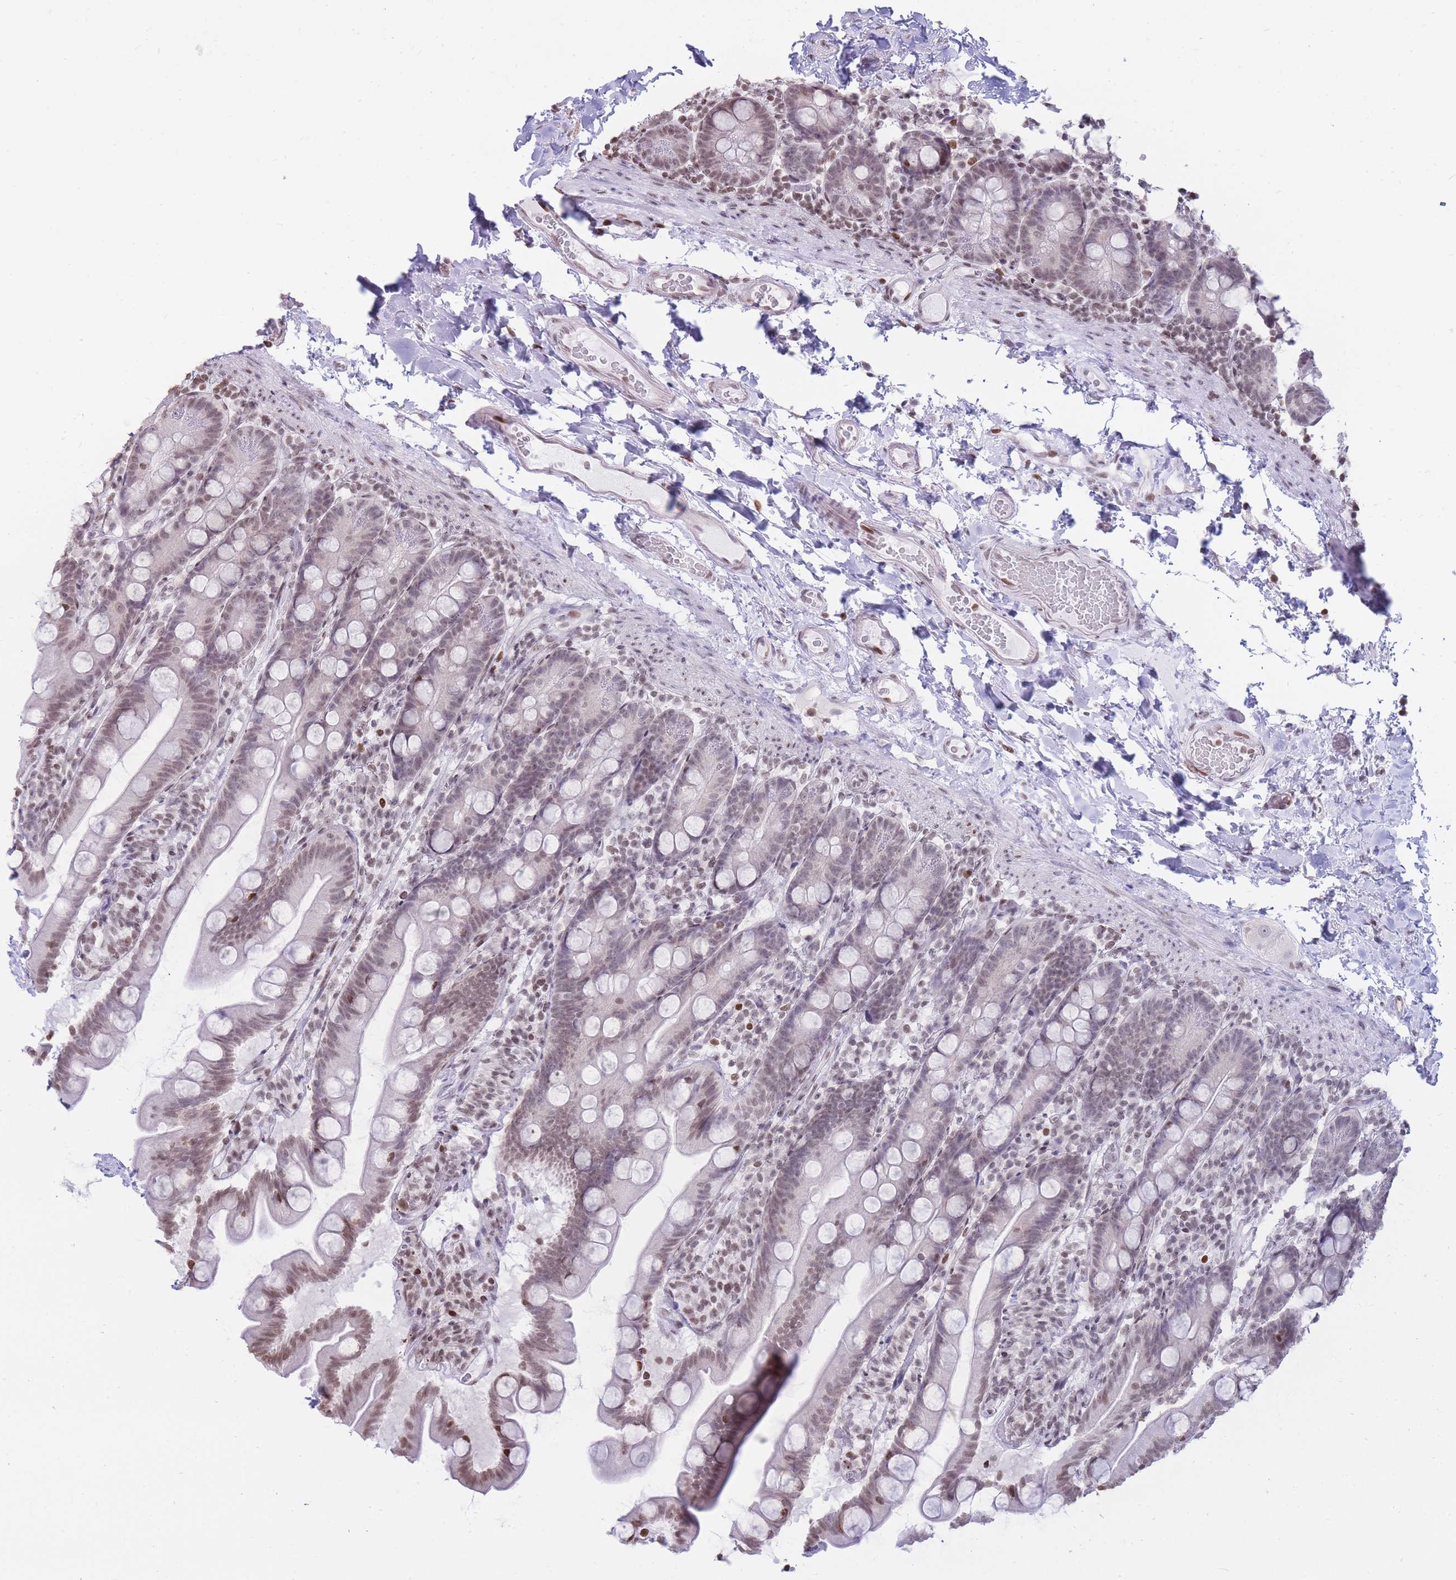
{"staining": {"intensity": "moderate", "quantity": "25%-75%", "location": "nuclear"}, "tissue": "small intestine", "cell_type": "Glandular cells", "image_type": "normal", "snomed": [{"axis": "morphology", "description": "Normal tissue, NOS"}, {"axis": "topography", "description": "Small intestine"}], "caption": "Protein staining of unremarkable small intestine displays moderate nuclear expression in approximately 25%-75% of glandular cells. The protein of interest is stained brown, and the nuclei are stained in blue (DAB (3,3'-diaminobenzidine) IHC with brightfield microscopy, high magnification).", "gene": "SHISAL1", "patient": {"sex": "female", "age": 68}}